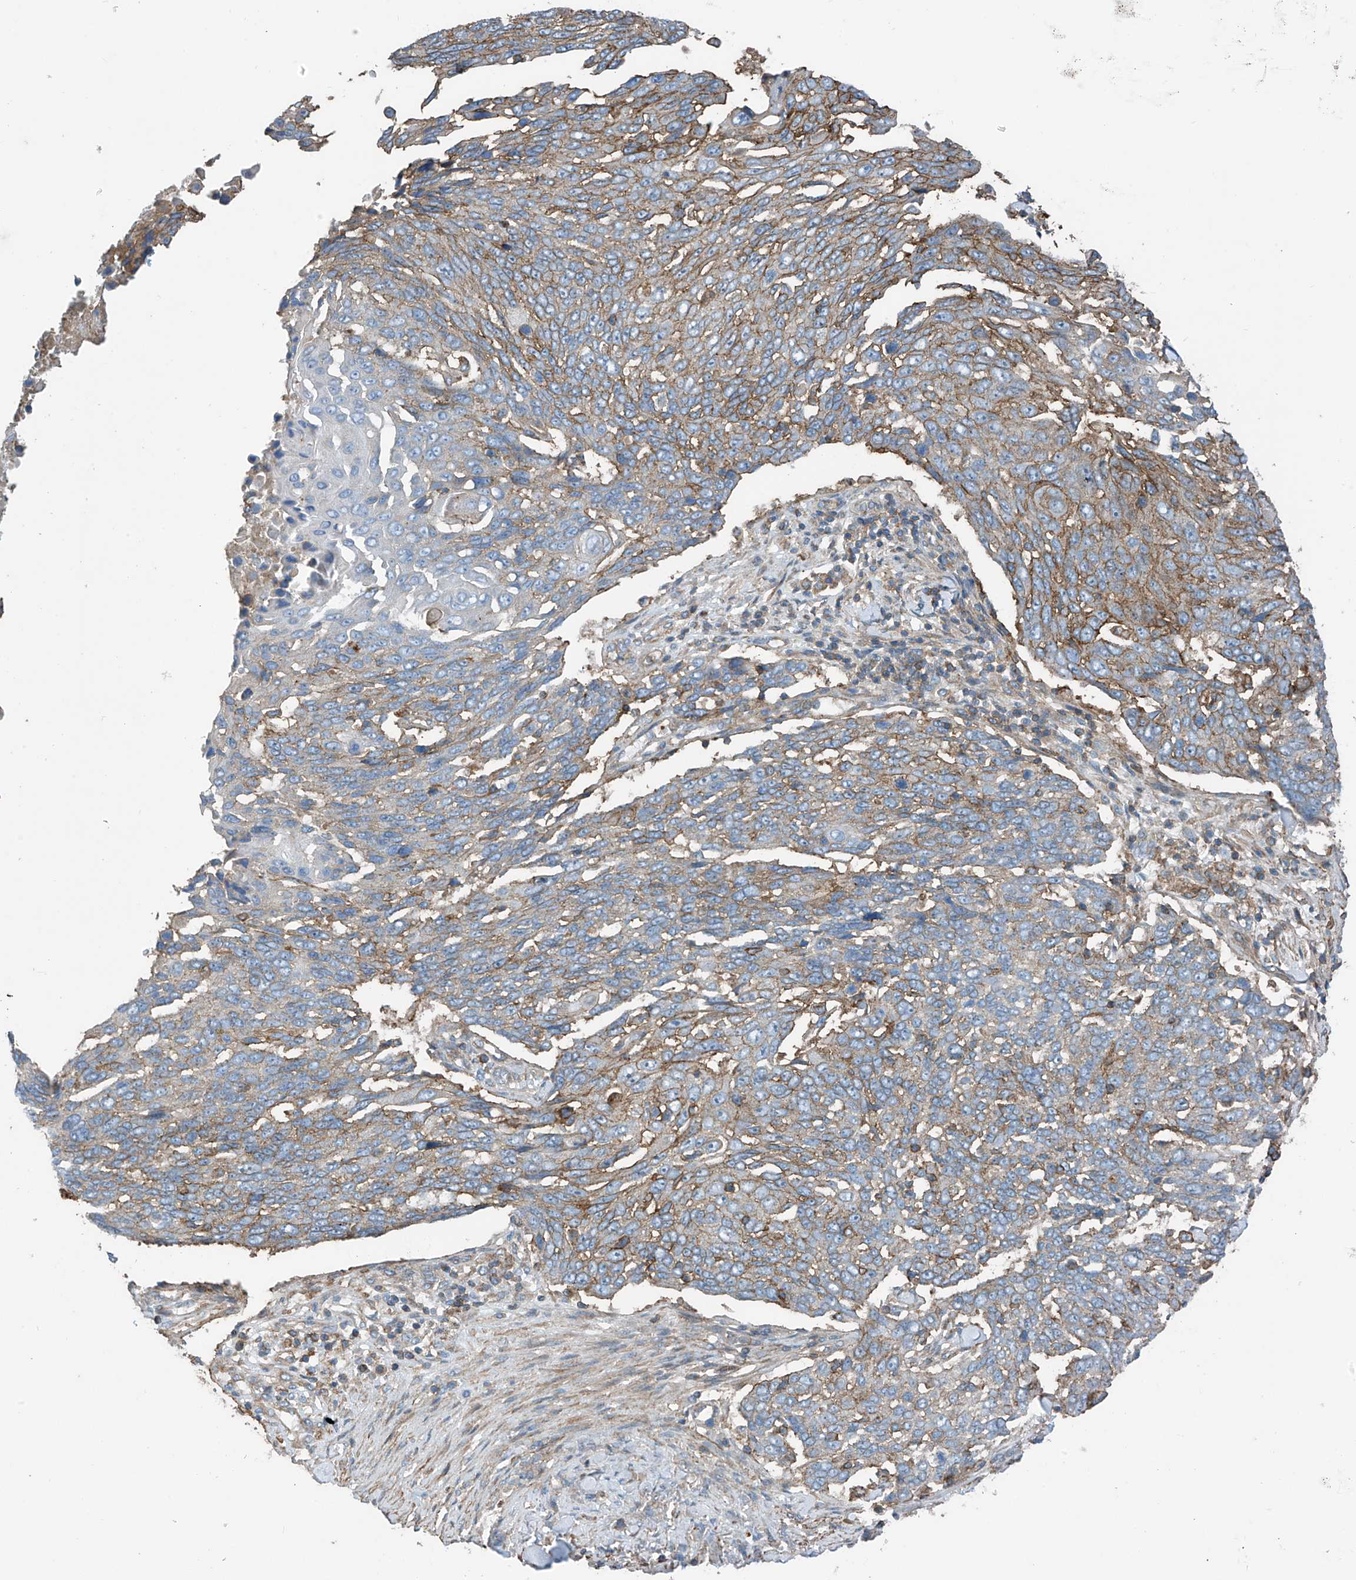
{"staining": {"intensity": "moderate", "quantity": "<25%", "location": "cytoplasmic/membranous"}, "tissue": "lung cancer", "cell_type": "Tumor cells", "image_type": "cancer", "snomed": [{"axis": "morphology", "description": "Squamous cell carcinoma, NOS"}, {"axis": "topography", "description": "Lung"}], "caption": "The immunohistochemical stain shows moderate cytoplasmic/membranous positivity in tumor cells of squamous cell carcinoma (lung) tissue.", "gene": "SLC1A5", "patient": {"sex": "male", "age": 66}}